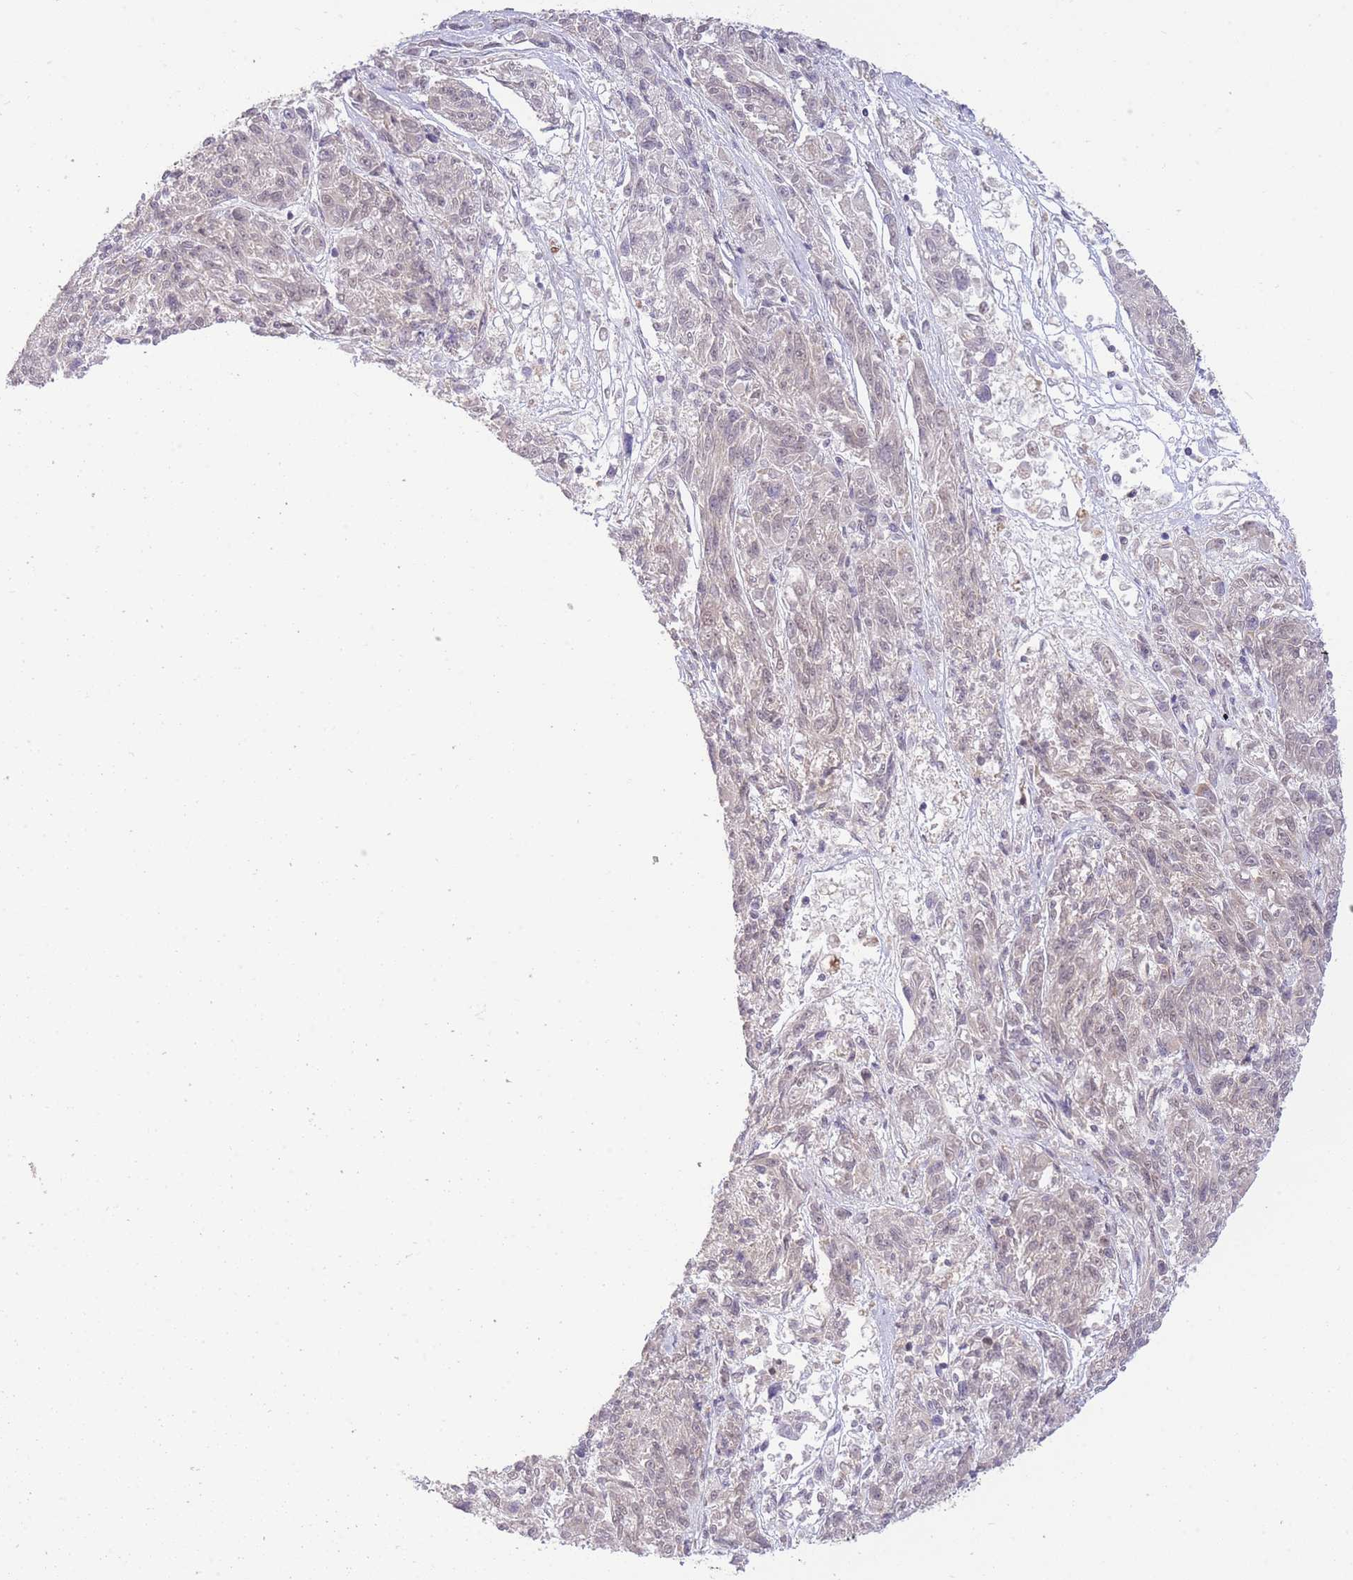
{"staining": {"intensity": "negative", "quantity": "none", "location": "none"}, "tissue": "melanoma", "cell_type": "Tumor cells", "image_type": "cancer", "snomed": [{"axis": "morphology", "description": "Malignant melanoma, NOS"}, {"axis": "topography", "description": "Skin"}], "caption": "IHC histopathology image of malignant melanoma stained for a protein (brown), which exhibits no staining in tumor cells.", "gene": "ELOA2", "patient": {"sex": "male", "age": 53}}